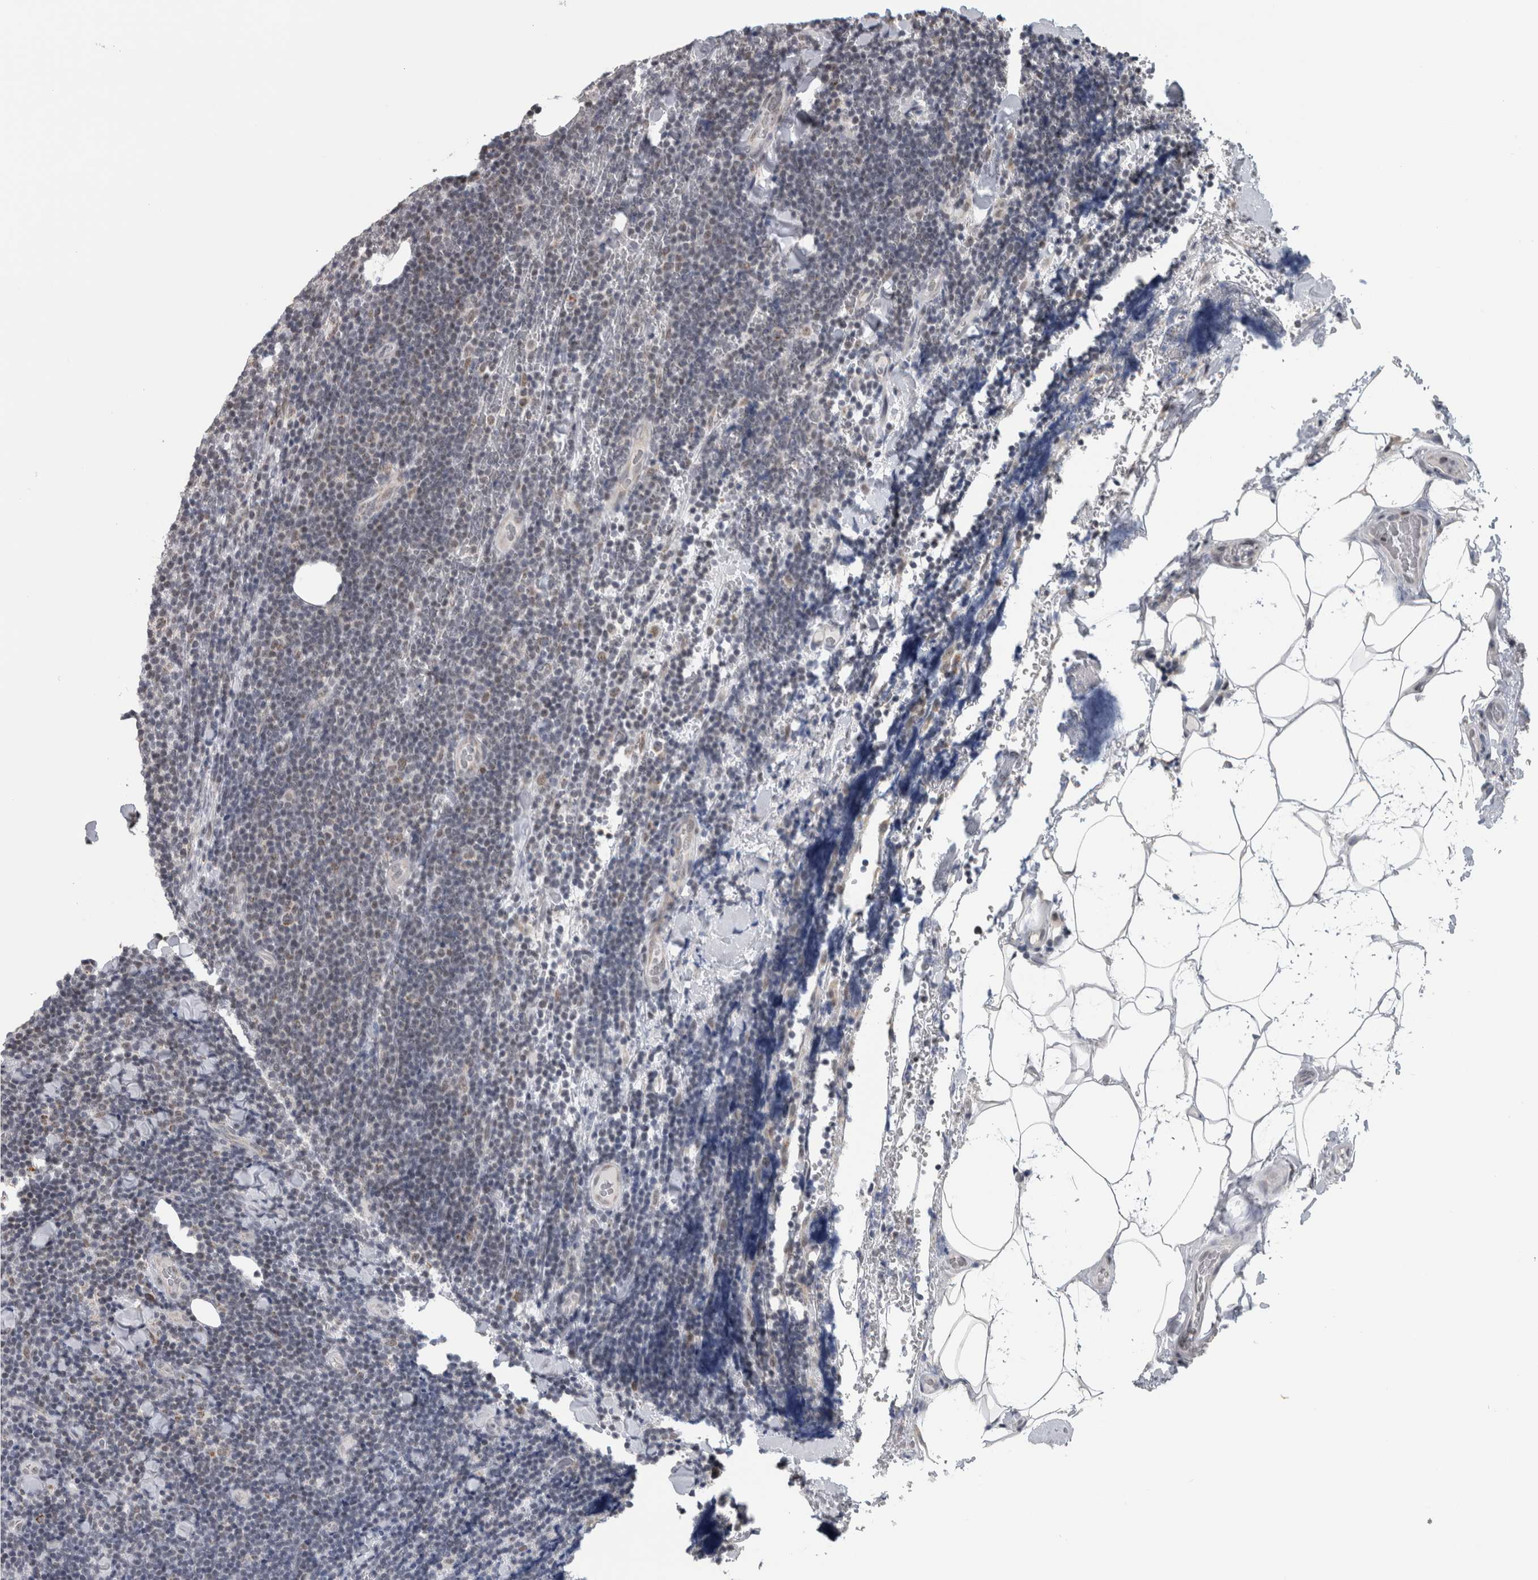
{"staining": {"intensity": "moderate", "quantity": "<25%", "location": "cytoplasmic/membranous"}, "tissue": "lymphoma", "cell_type": "Tumor cells", "image_type": "cancer", "snomed": [{"axis": "morphology", "description": "Malignant lymphoma, non-Hodgkin's type, Low grade"}, {"axis": "topography", "description": "Lymph node"}], "caption": "A brown stain highlights moderate cytoplasmic/membranous staining of a protein in malignant lymphoma, non-Hodgkin's type (low-grade) tumor cells. The staining was performed using DAB to visualize the protein expression in brown, while the nuclei were stained in blue with hematoxylin (Magnification: 20x).", "gene": "OR2K2", "patient": {"sex": "male", "age": 66}}